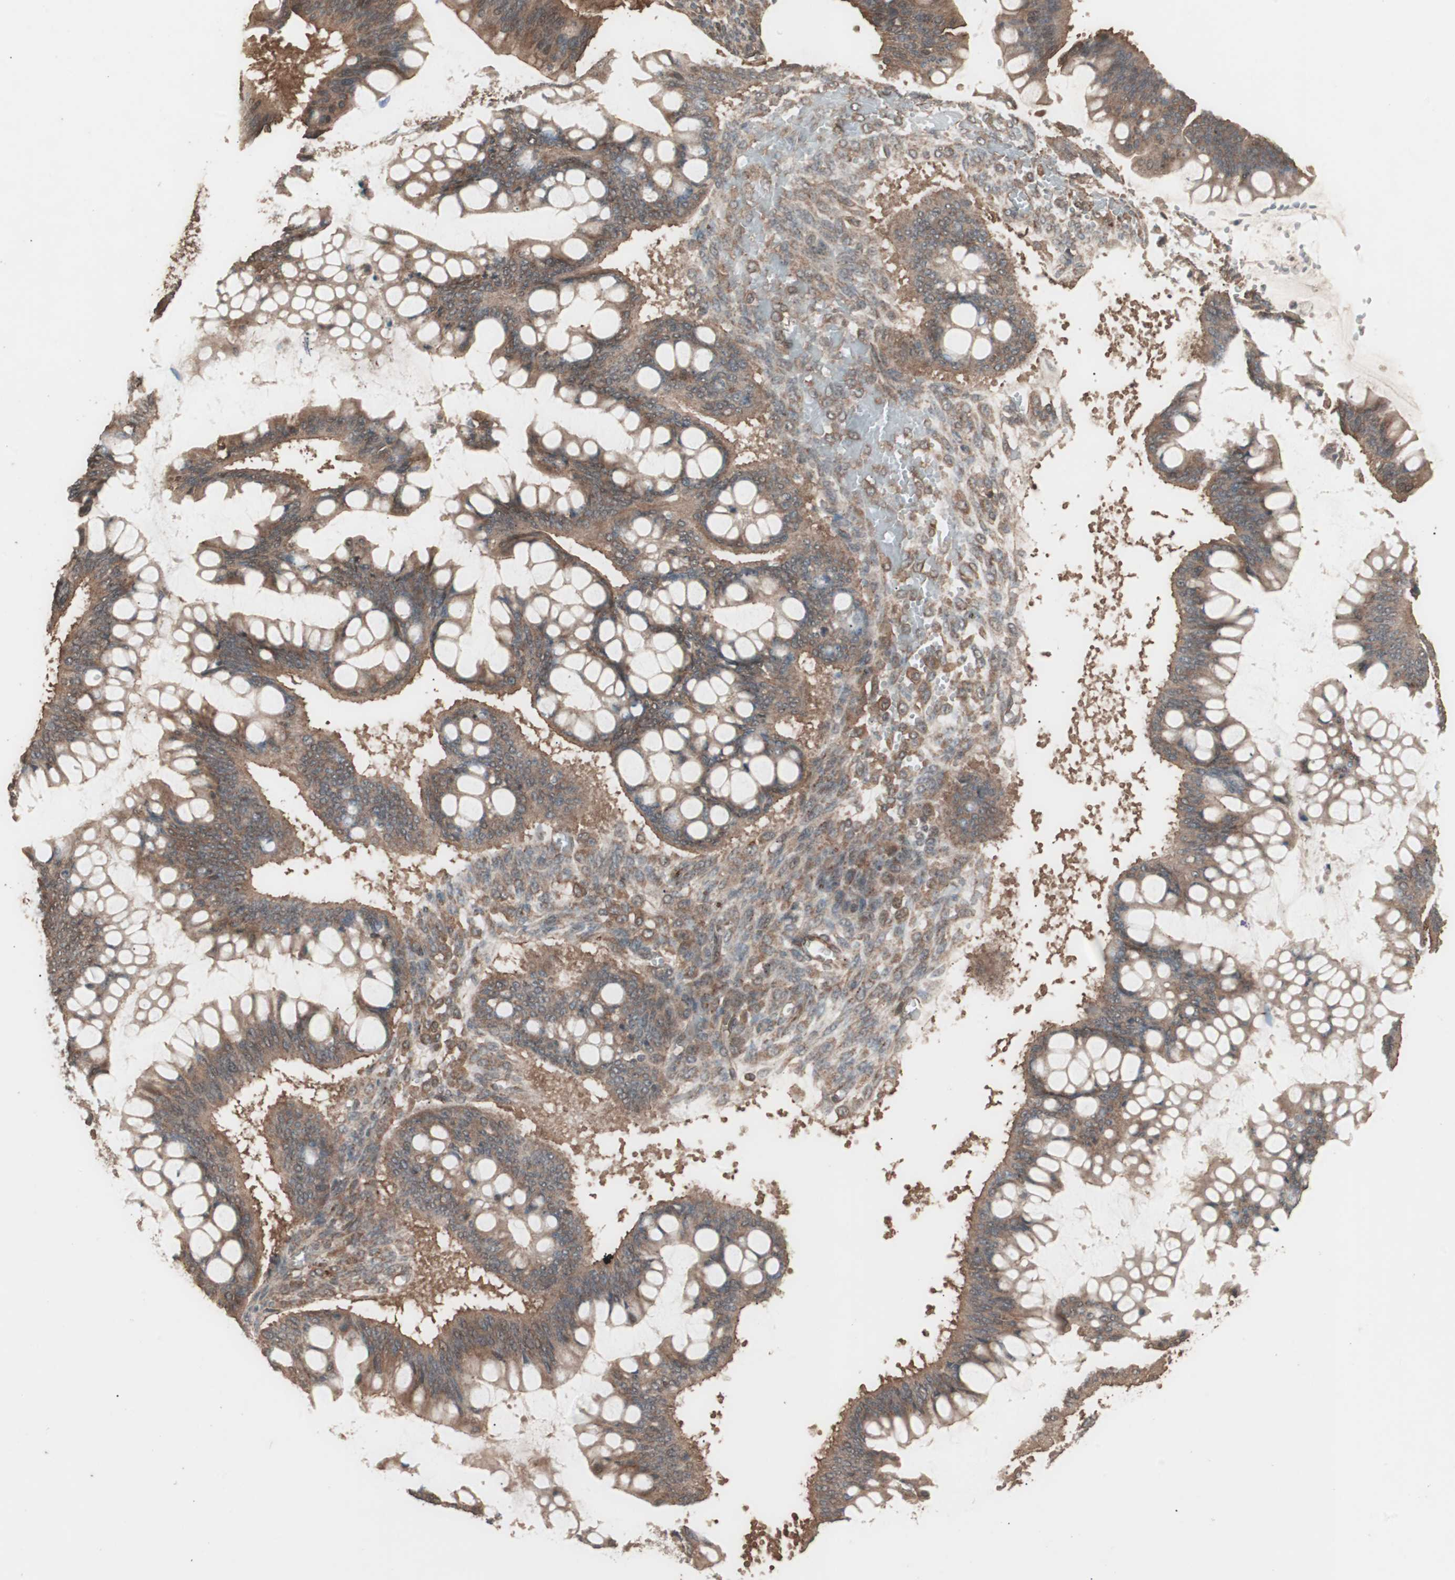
{"staining": {"intensity": "moderate", "quantity": ">75%", "location": "cytoplasmic/membranous"}, "tissue": "ovarian cancer", "cell_type": "Tumor cells", "image_type": "cancer", "snomed": [{"axis": "morphology", "description": "Cystadenocarcinoma, mucinous, NOS"}, {"axis": "topography", "description": "Ovary"}], "caption": "A brown stain shows moderate cytoplasmic/membranous staining of a protein in human mucinous cystadenocarcinoma (ovarian) tumor cells.", "gene": "CCN4", "patient": {"sex": "female", "age": 73}}